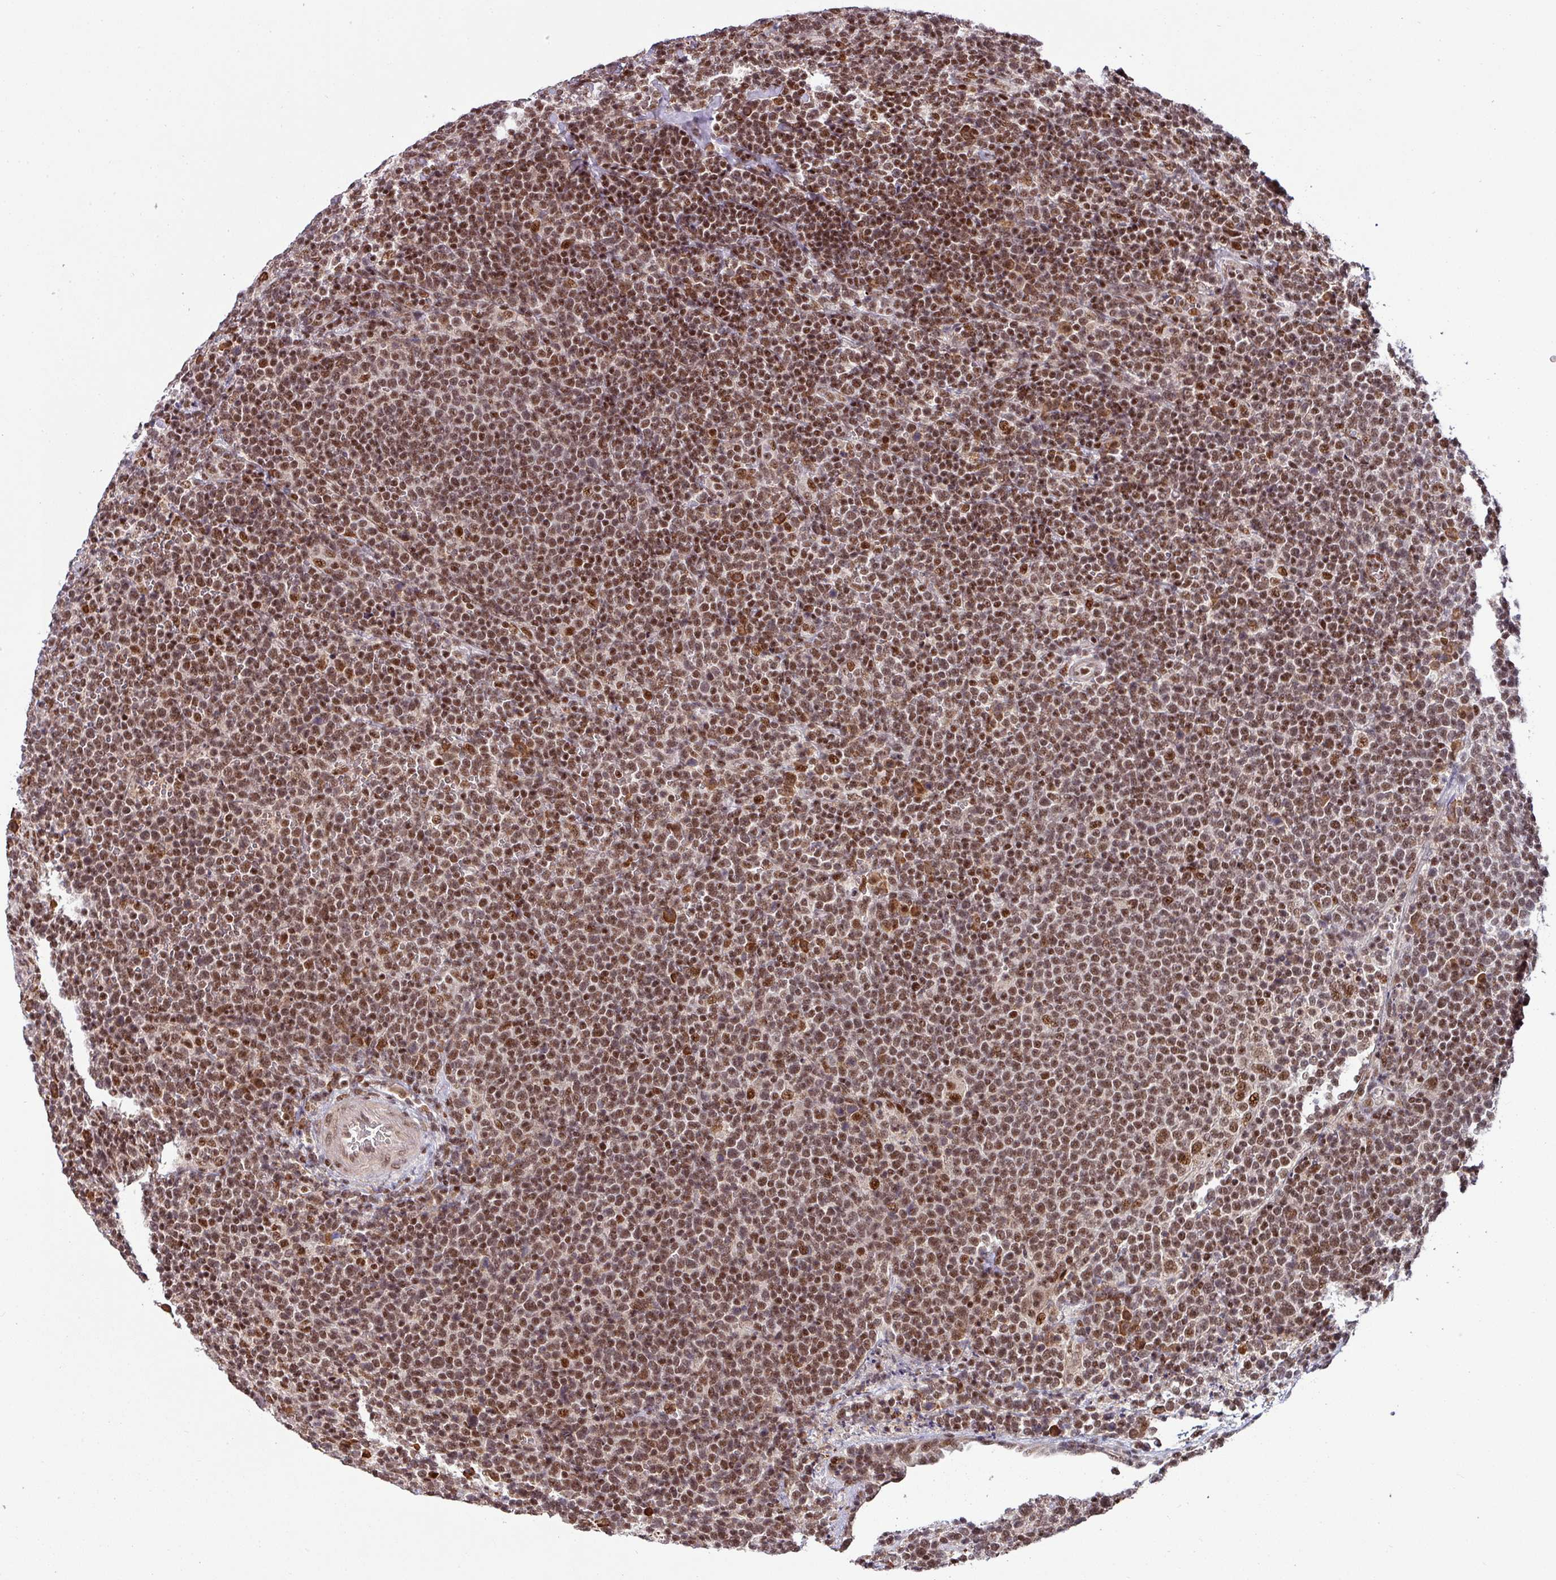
{"staining": {"intensity": "strong", "quantity": ">75%", "location": "nuclear"}, "tissue": "lymphoma", "cell_type": "Tumor cells", "image_type": "cancer", "snomed": [{"axis": "morphology", "description": "Malignant lymphoma, non-Hodgkin's type, High grade"}, {"axis": "topography", "description": "Lymph node"}], "caption": "Immunohistochemistry (IHC) (DAB) staining of human malignant lymphoma, non-Hodgkin's type (high-grade) demonstrates strong nuclear protein expression in approximately >75% of tumor cells. The staining was performed using DAB to visualize the protein expression in brown, while the nuclei were stained in blue with hematoxylin (Magnification: 20x).", "gene": "PHF23", "patient": {"sex": "male", "age": 61}}